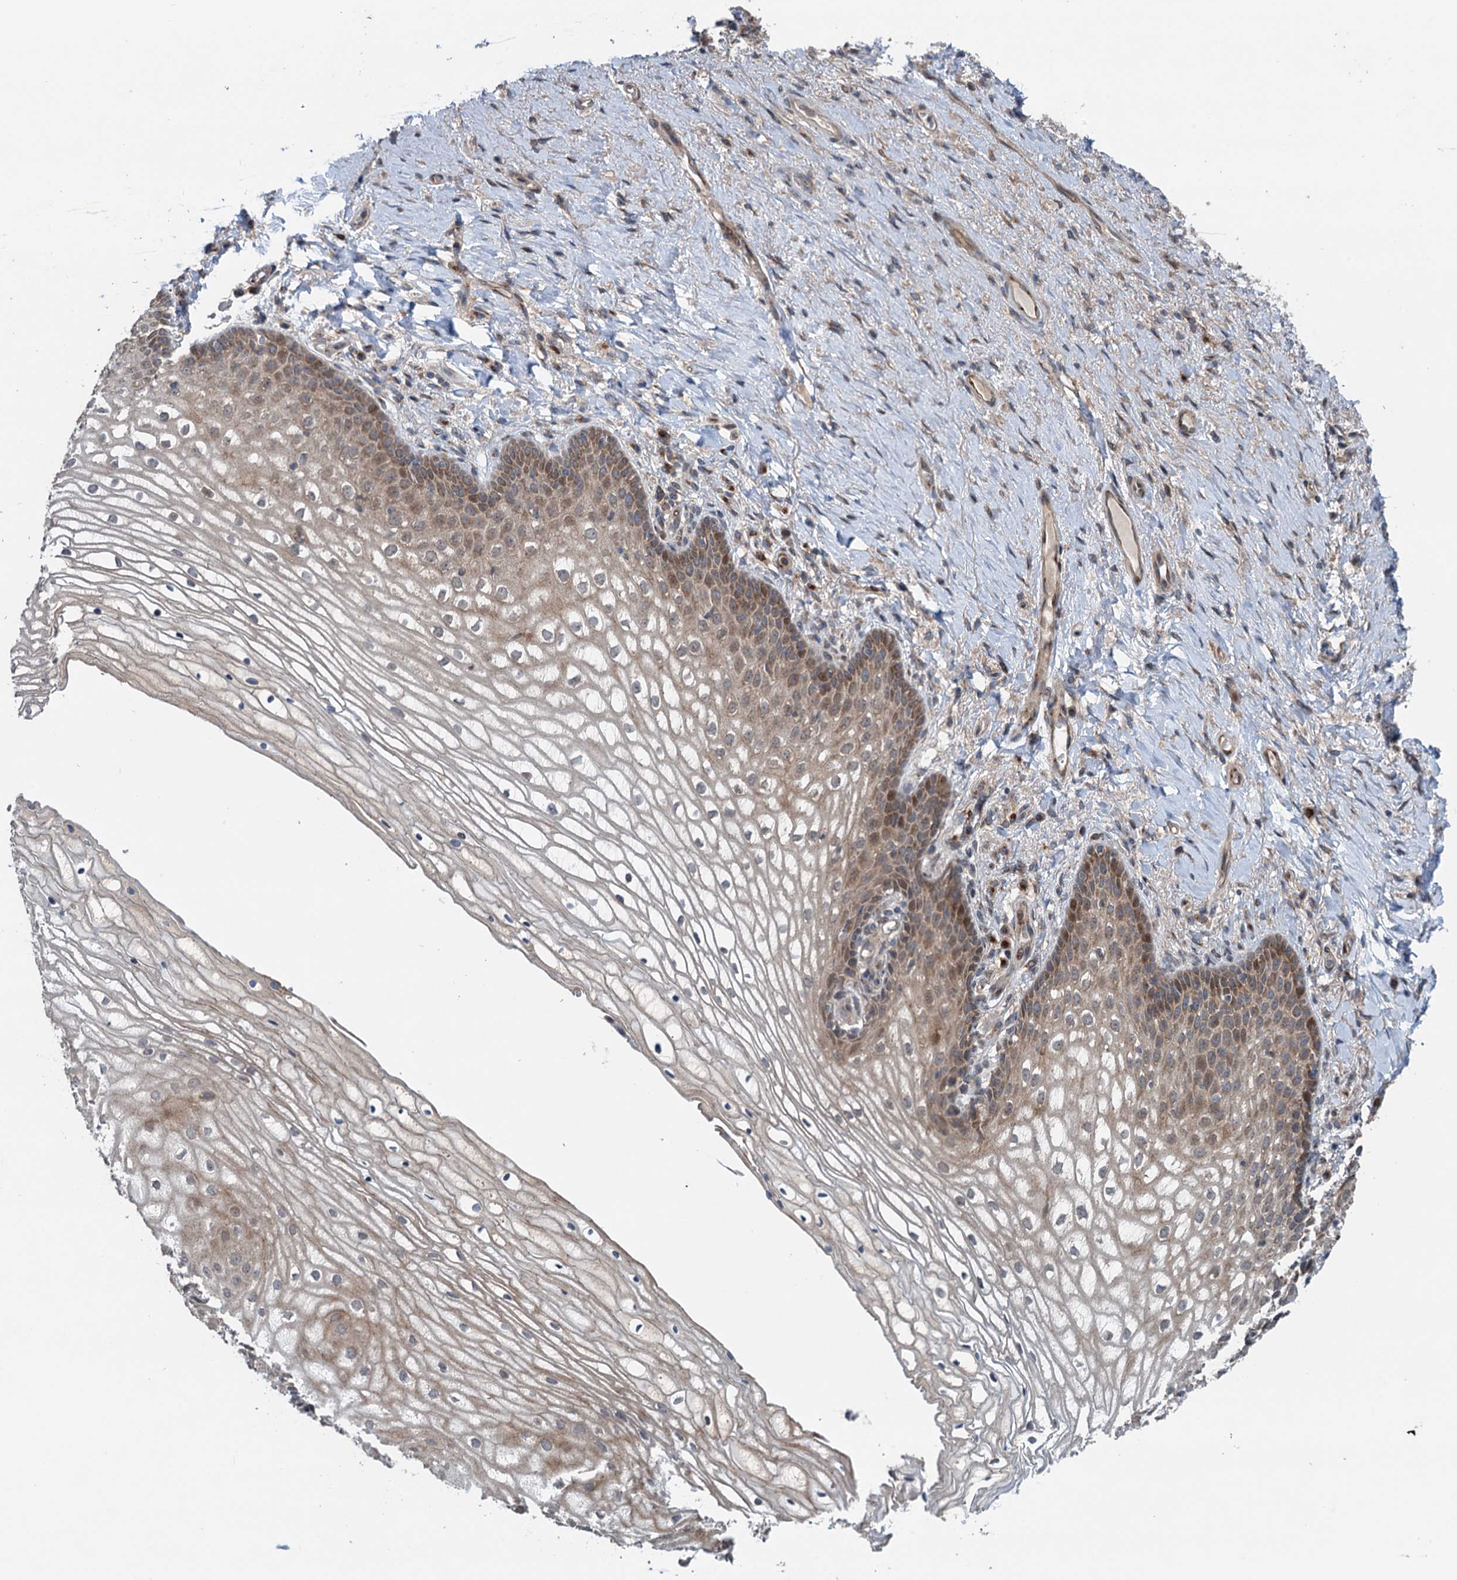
{"staining": {"intensity": "moderate", "quantity": "25%-75%", "location": "cytoplasmic/membranous,nuclear"}, "tissue": "vagina", "cell_type": "Squamous epithelial cells", "image_type": "normal", "snomed": [{"axis": "morphology", "description": "Normal tissue, NOS"}, {"axis": "topography", "description": "Vagina"}], "caption": "Vagina stained with a protein marker shows moderate staining in squamous epithelial cells.", "gene": "DYNC2I2", "patient": {"sex": "female", "age": 60}}